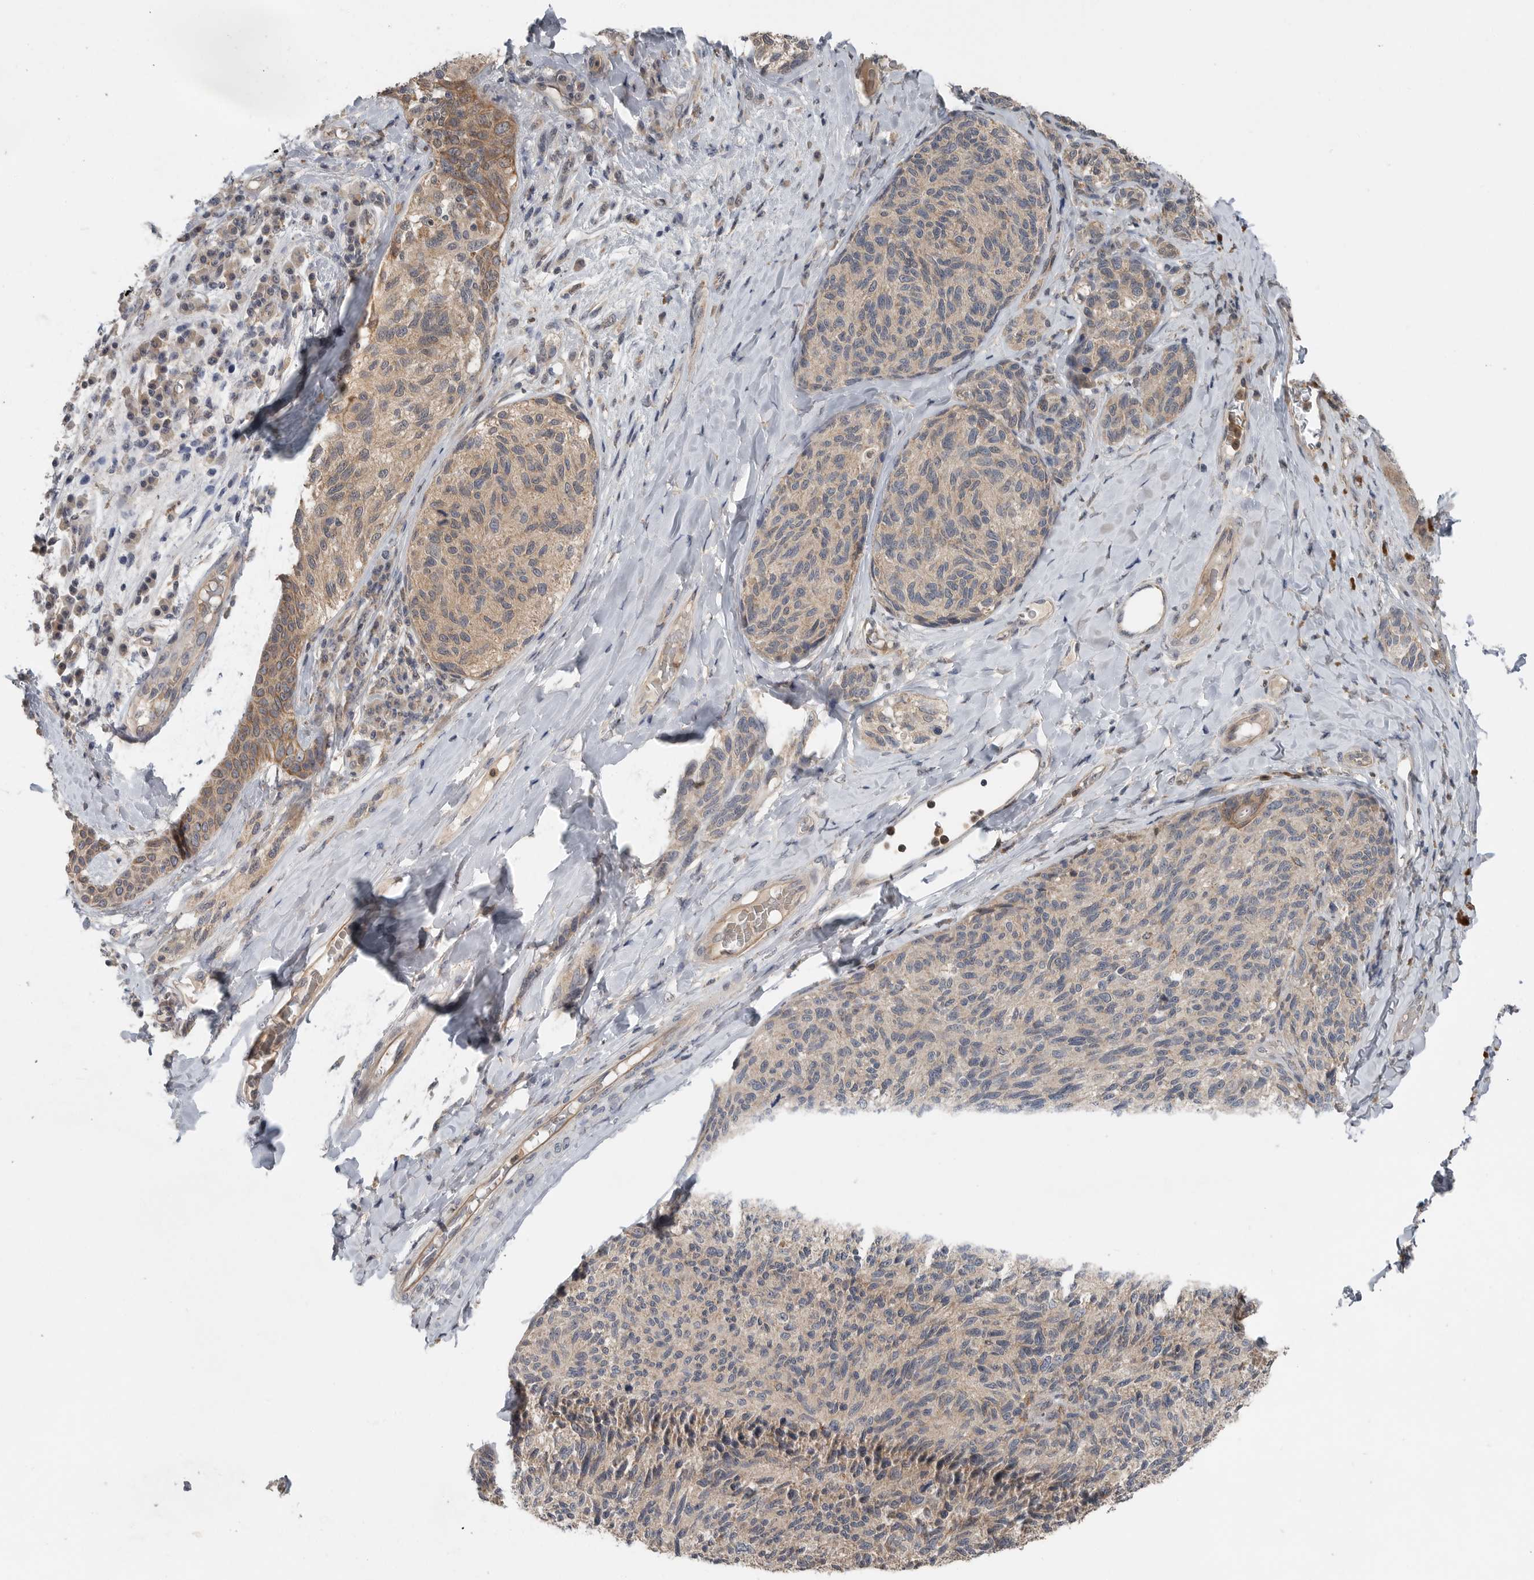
{"staining": {"intensity": "weak", "quantity": "25%-75%", "location": "cytoplasmic/membranous"}, "tissue": "melanoma", "cell_type": "Tumor cells", "image_type": "cancer", "snomed": [{"axis": "morphology", "description": "Malignant melanoma, NOS"}, {"axis": "topography", "description": "Skin"}], "caption": "Malignant melanoma stained with IHC shows weak cytoplasmic/membranous expression in about 25%-75% of tumor cells.", "gene": "SCP2", "patient": {"sex": "female", "age": 73}}